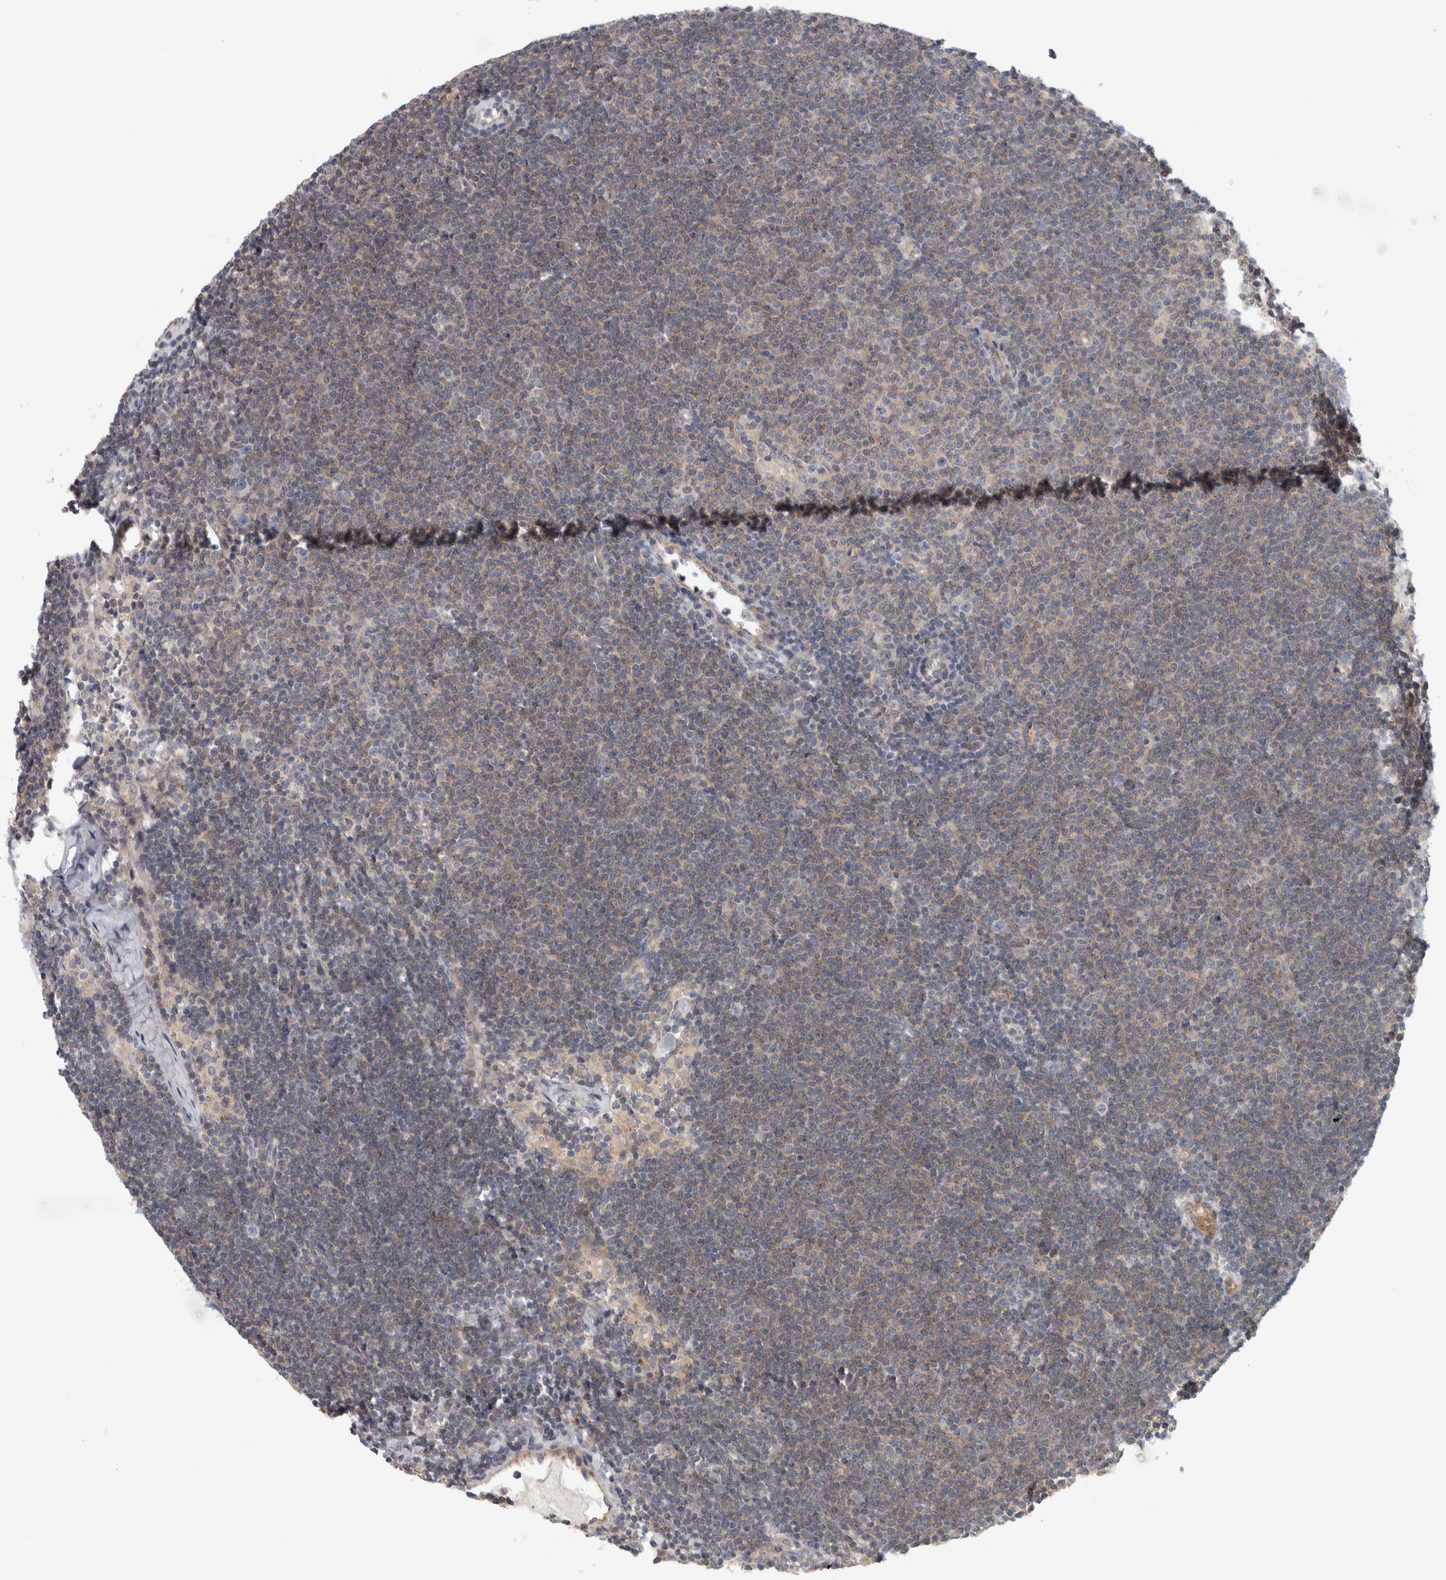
{"staining": {"intensity": "weak", "quantity": "<25%", "location": "cytoplasmic/membranous"}, "tissue": "lymphoma", "cell_type": "Tumor cells", "image_type": "cancer", "snomed": [{"axis": "morphology", "description": "Malignant lymphoma, non-Hodgkin's type, Low grade"}, {"axis": "topography", "description": "Lymph node"}], "caption": "A micrograph of human low-grade malignant lymphoma, non-Hodgkin's type is negative for staining in tumor cells.", "gene": "ZNF804B", "patient": {"sex": "female", "age": 53}}